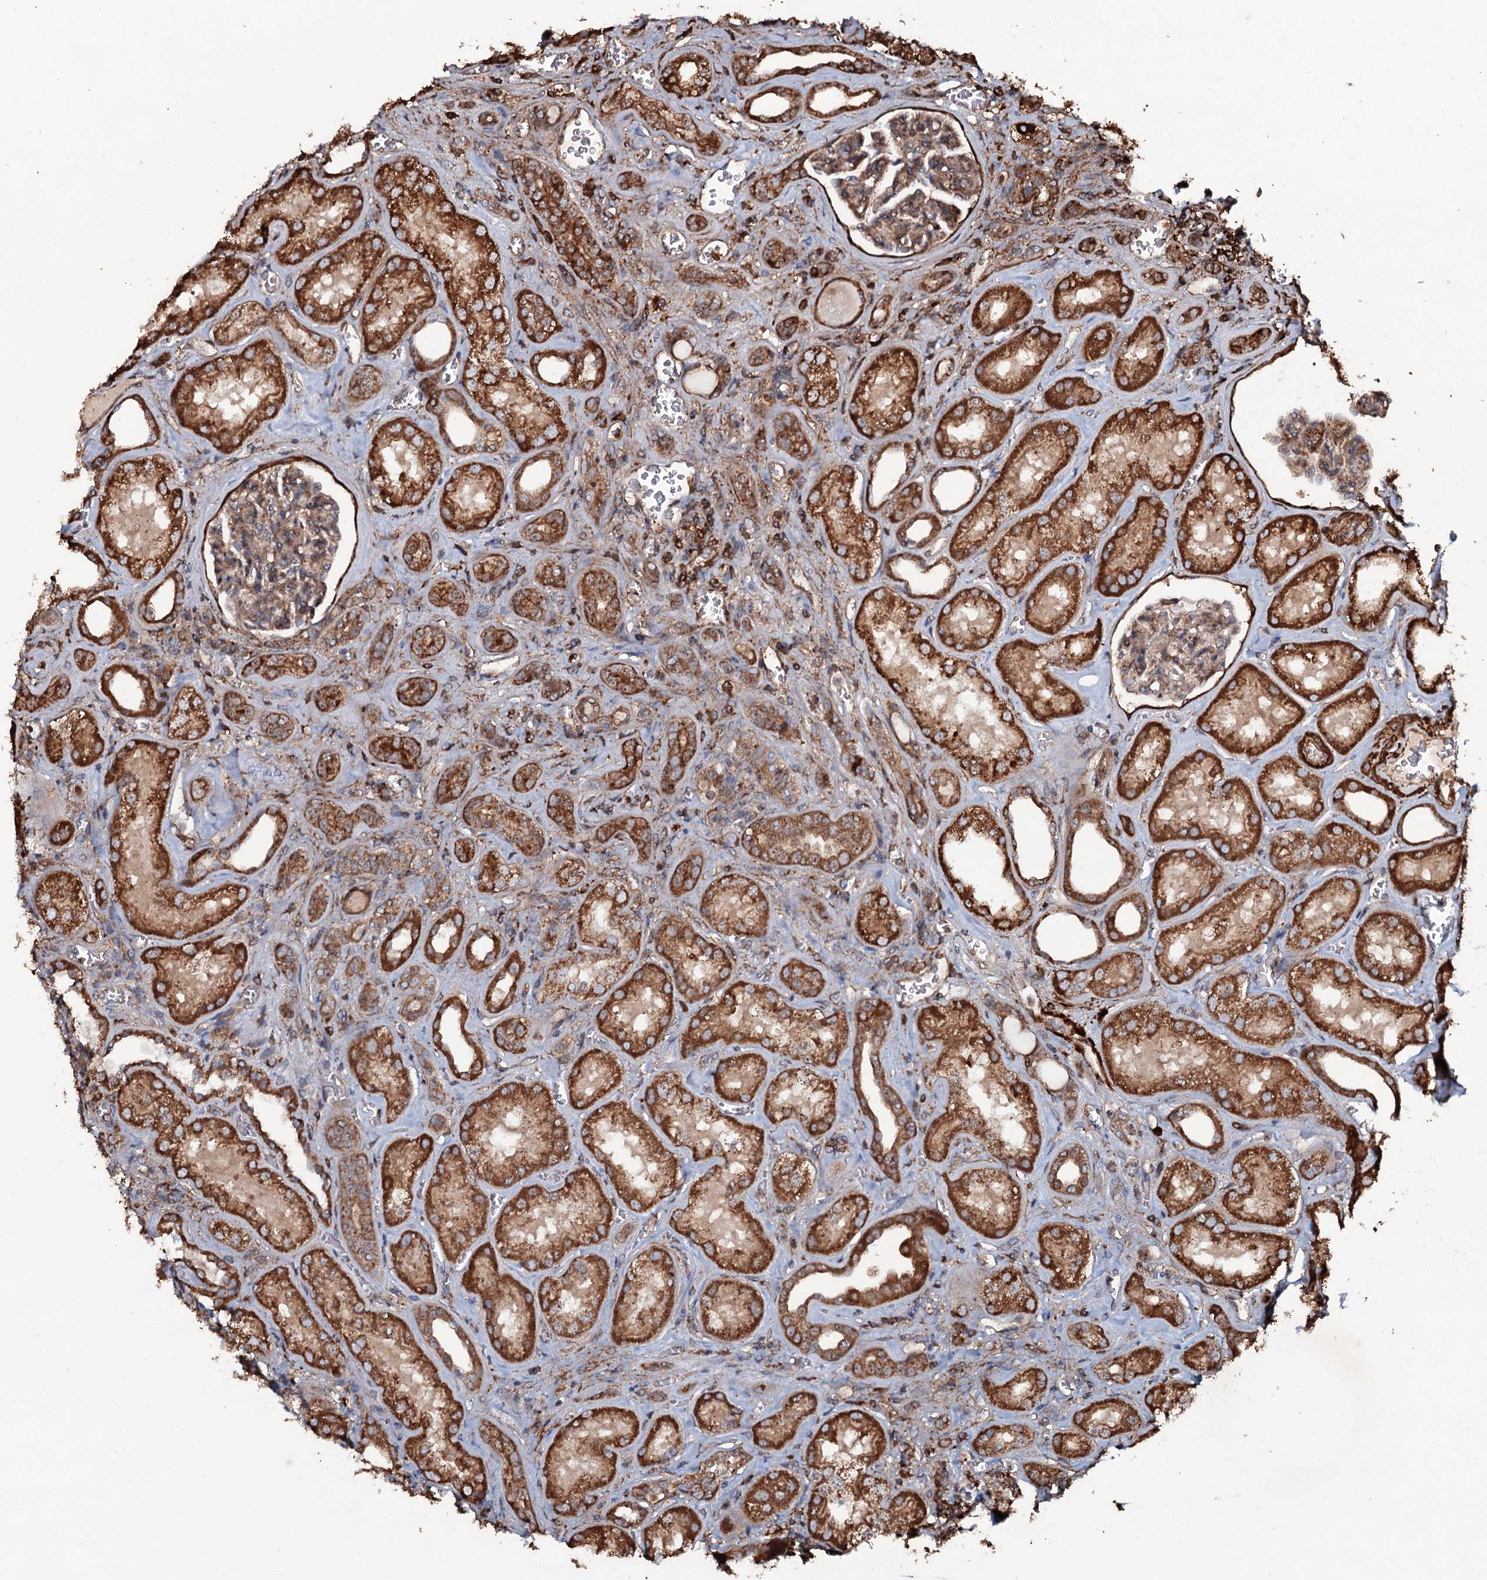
{"staining": {"intensity": "moderate", "quantity": "25%-75%", "location": "cytoplasmic/membranous"}, "tissue": "kidney", "cell_type": "Cells in glomeruli", "image_type": "normal", "snomed": [{"axis": "morphology", "description": "Normal tissue, NOS"}, {"axis": "morphology", "description": "Adenocarcinoma, NOS"}, {"axis": "topography", "description": "Kidney"}], "caption": "High-power microscopy captured an IHC image of benign kidney, revealing moderate cytoplasmic/membranous positivity in about 25%-75% of cells in glomeruli.", "gene": "VWA8", "patient": {"sex": "female", "age": 68}}